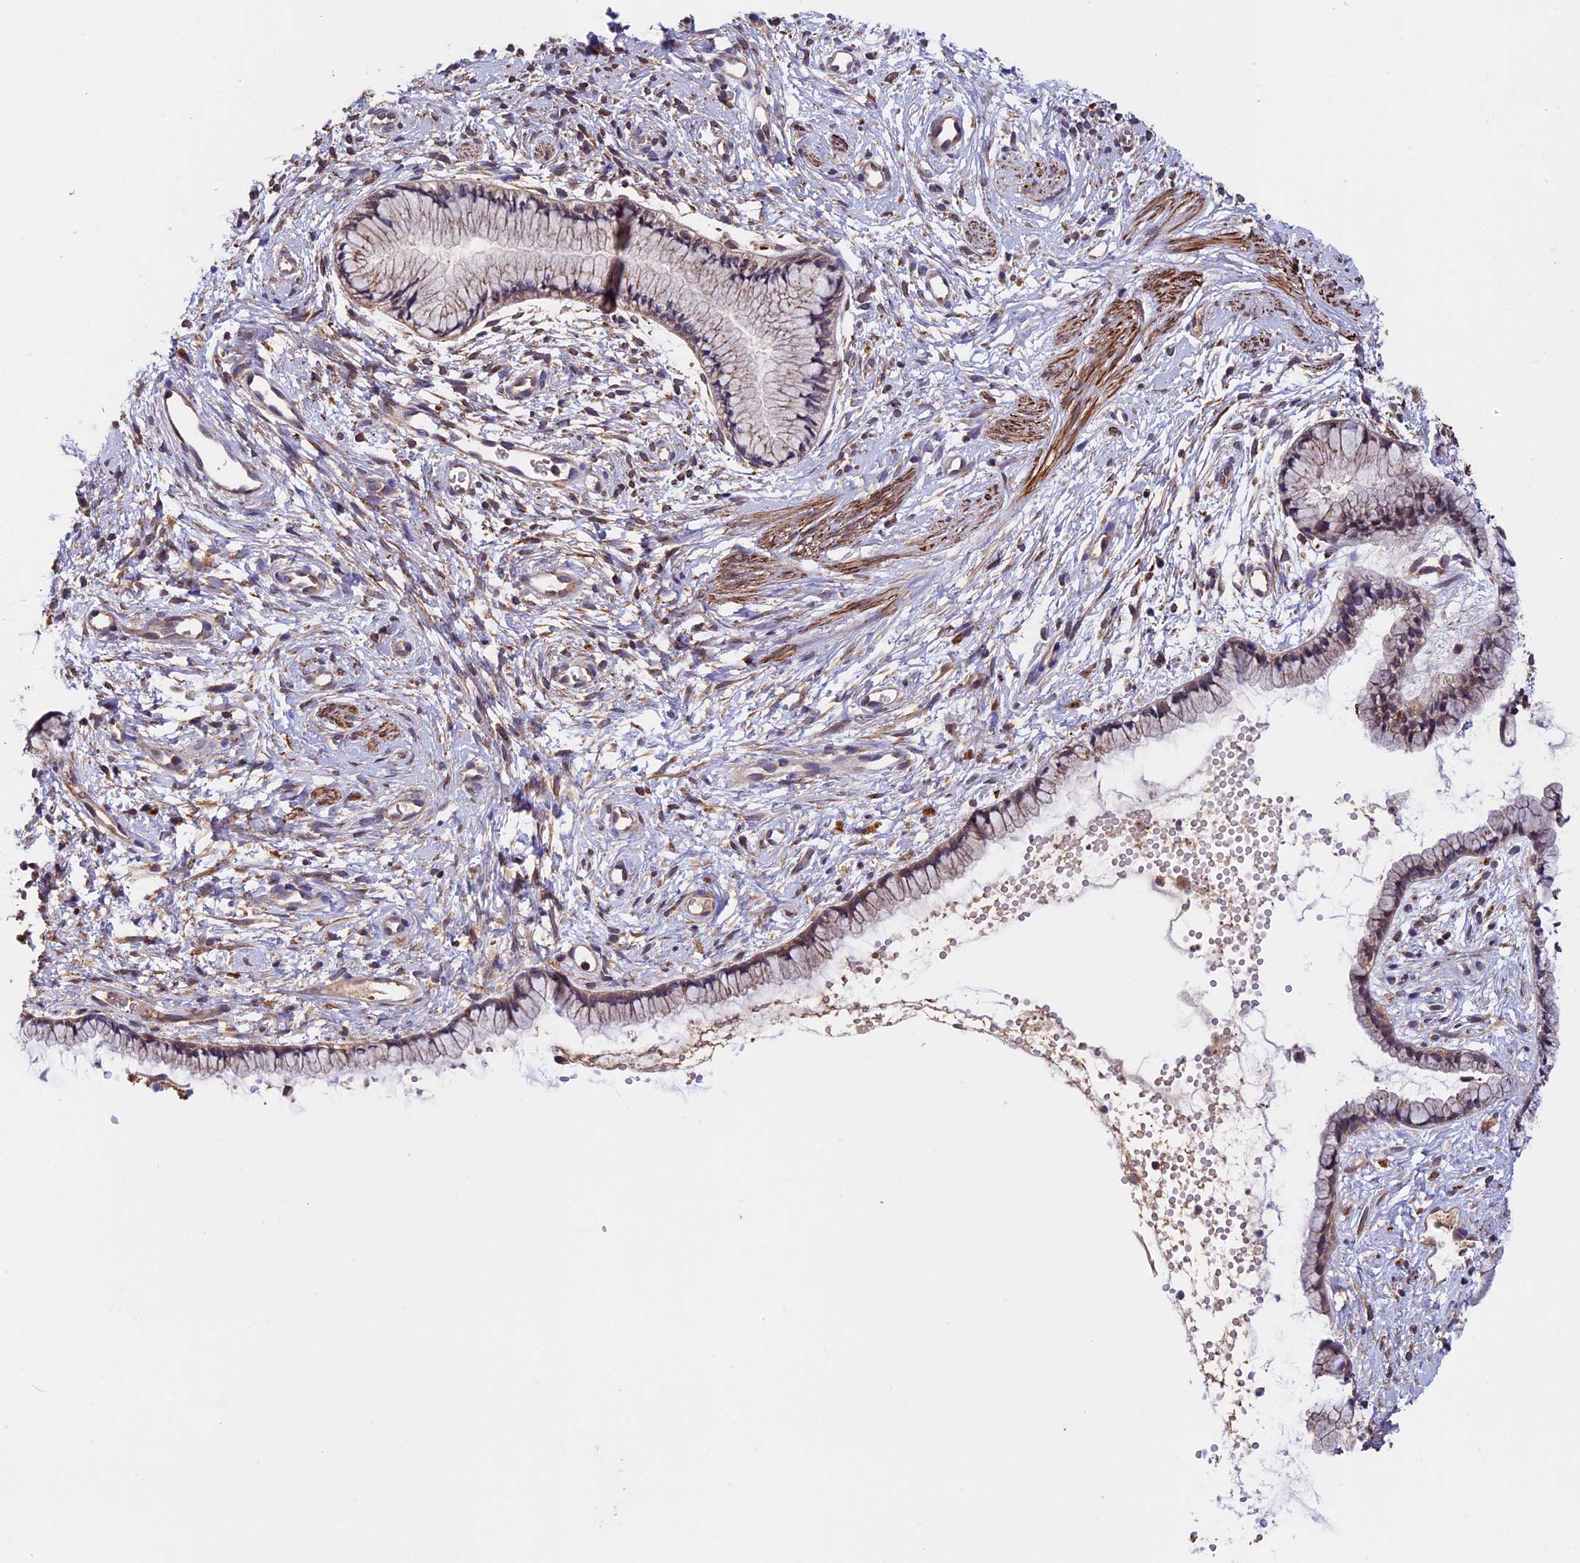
{"staining": {"intensity": "moderate", "quantity": "25%-75%", "location": "cytoplasmic/membranous"}, "tissue": "cervix", "cell_type": "Glandular cells", "image_type": "normal", "snomed": [{"axis": "morphology", "description": "Normal tissue, NOS"}, {"axis": "topography", "description": "Cervix"}], "caption": "An image of human cervix stained for a protein shows moderate cytoplasmic/membranous brown staining in glandular cells. The staining was performed using DAB, with brown indicating positive protein expression. Nuclei are stained blue with hematoxylin.", "gene": "SLC9A5", "patient": {"sex": "female", "age": 57}}